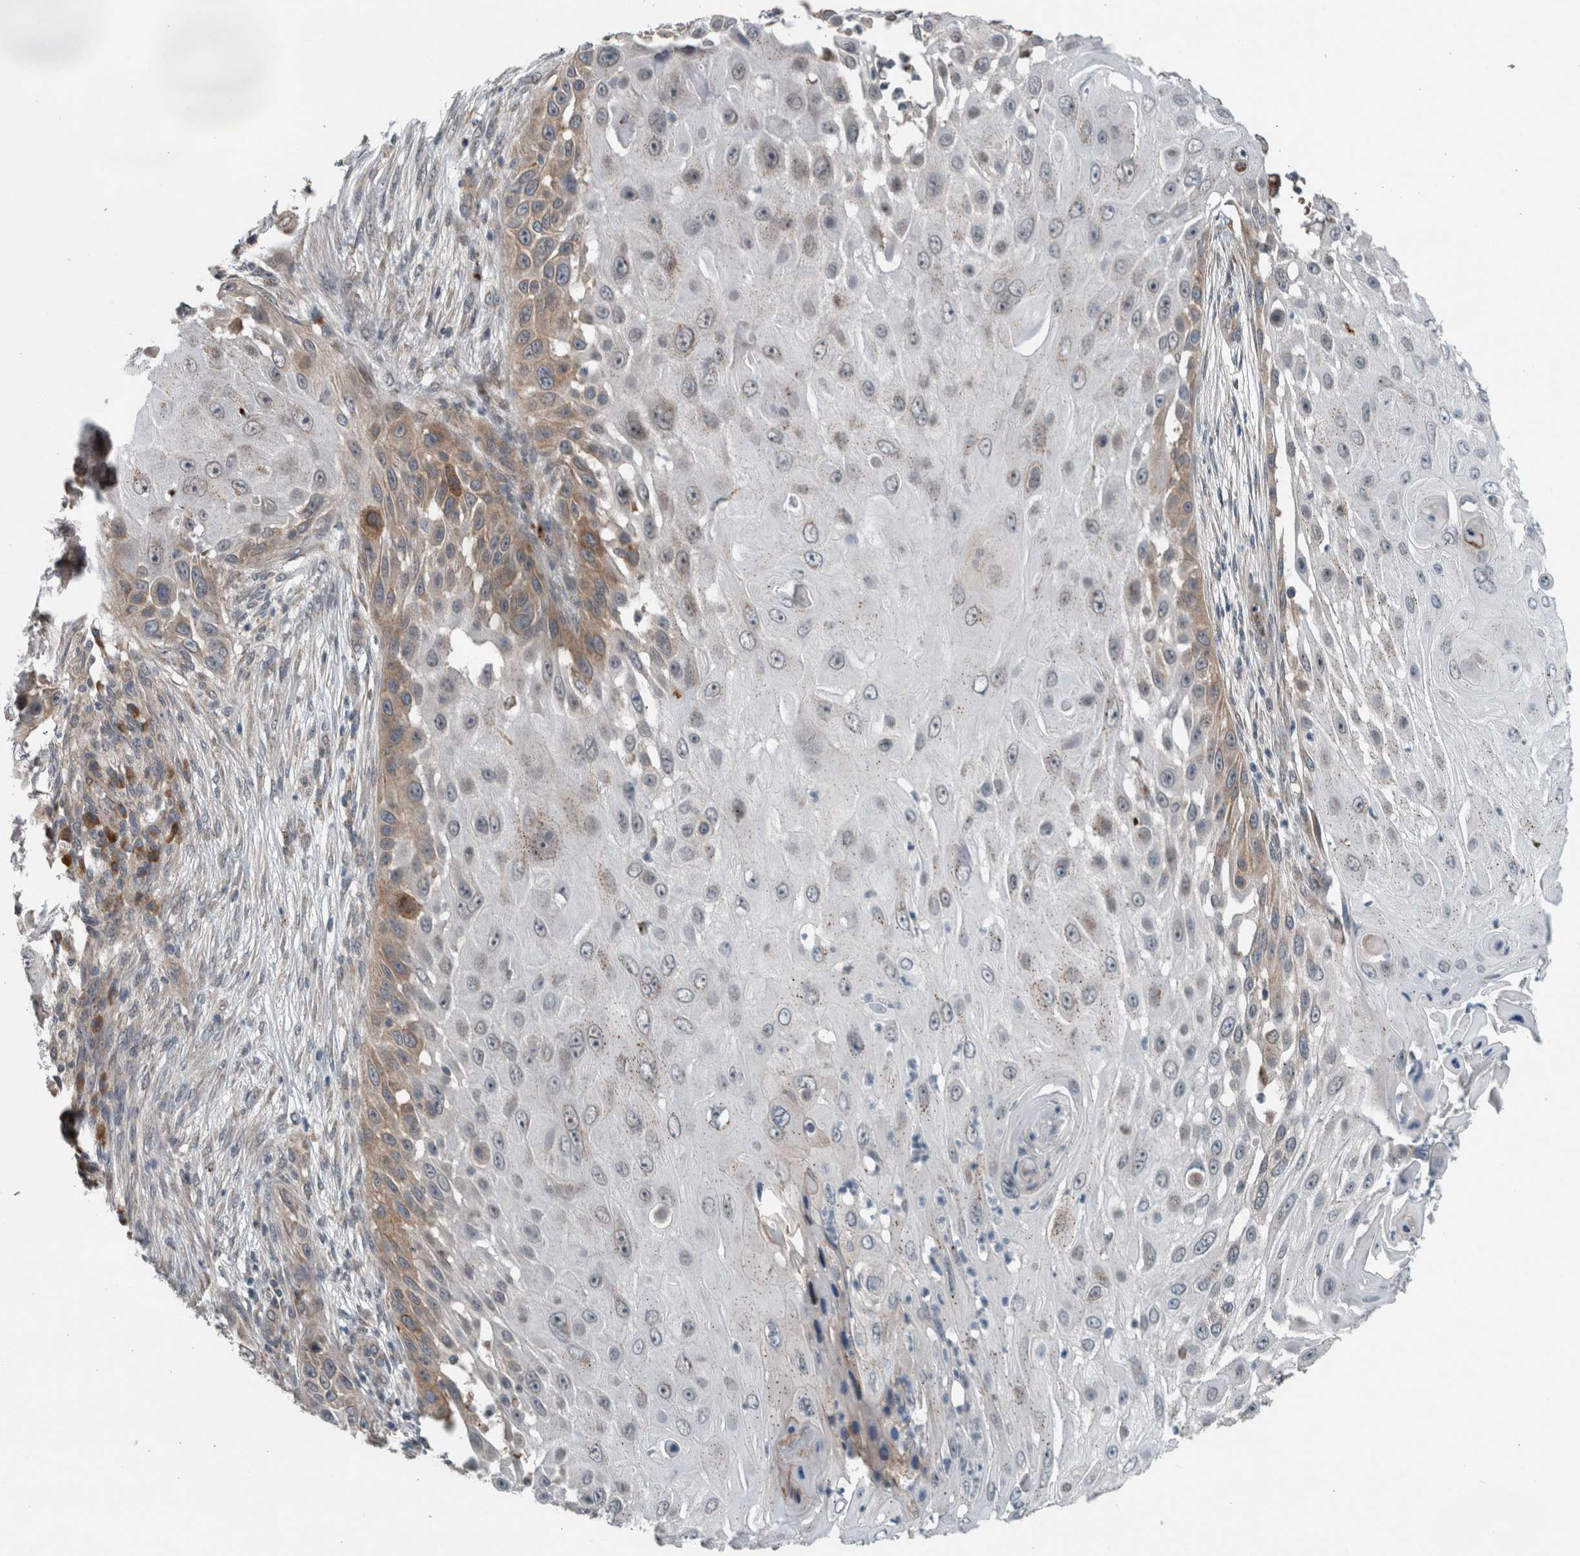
{"staining": {"intensity": "moderate", "quantity": "<25%", "location": "cytoplasmic/membranous"}, "tissue": "skin cancer", "cell_type": "Tumor cells", "image_type": "cancer", "snomed": [{"axis": "morphology", "description": "Squamous cell carcinoma, NOS"}, {"axis": "topography", "description": "Skin"}], "caption": "This is an image of immunohistochemistry (IHC) staining of skin cancer (squamous cell carcinoma), which shows moderate staining in the cytoplasmic/membranous of tumor cells.", "gene": "GBA2", "patient": {"sex": "female", "age": 44}}